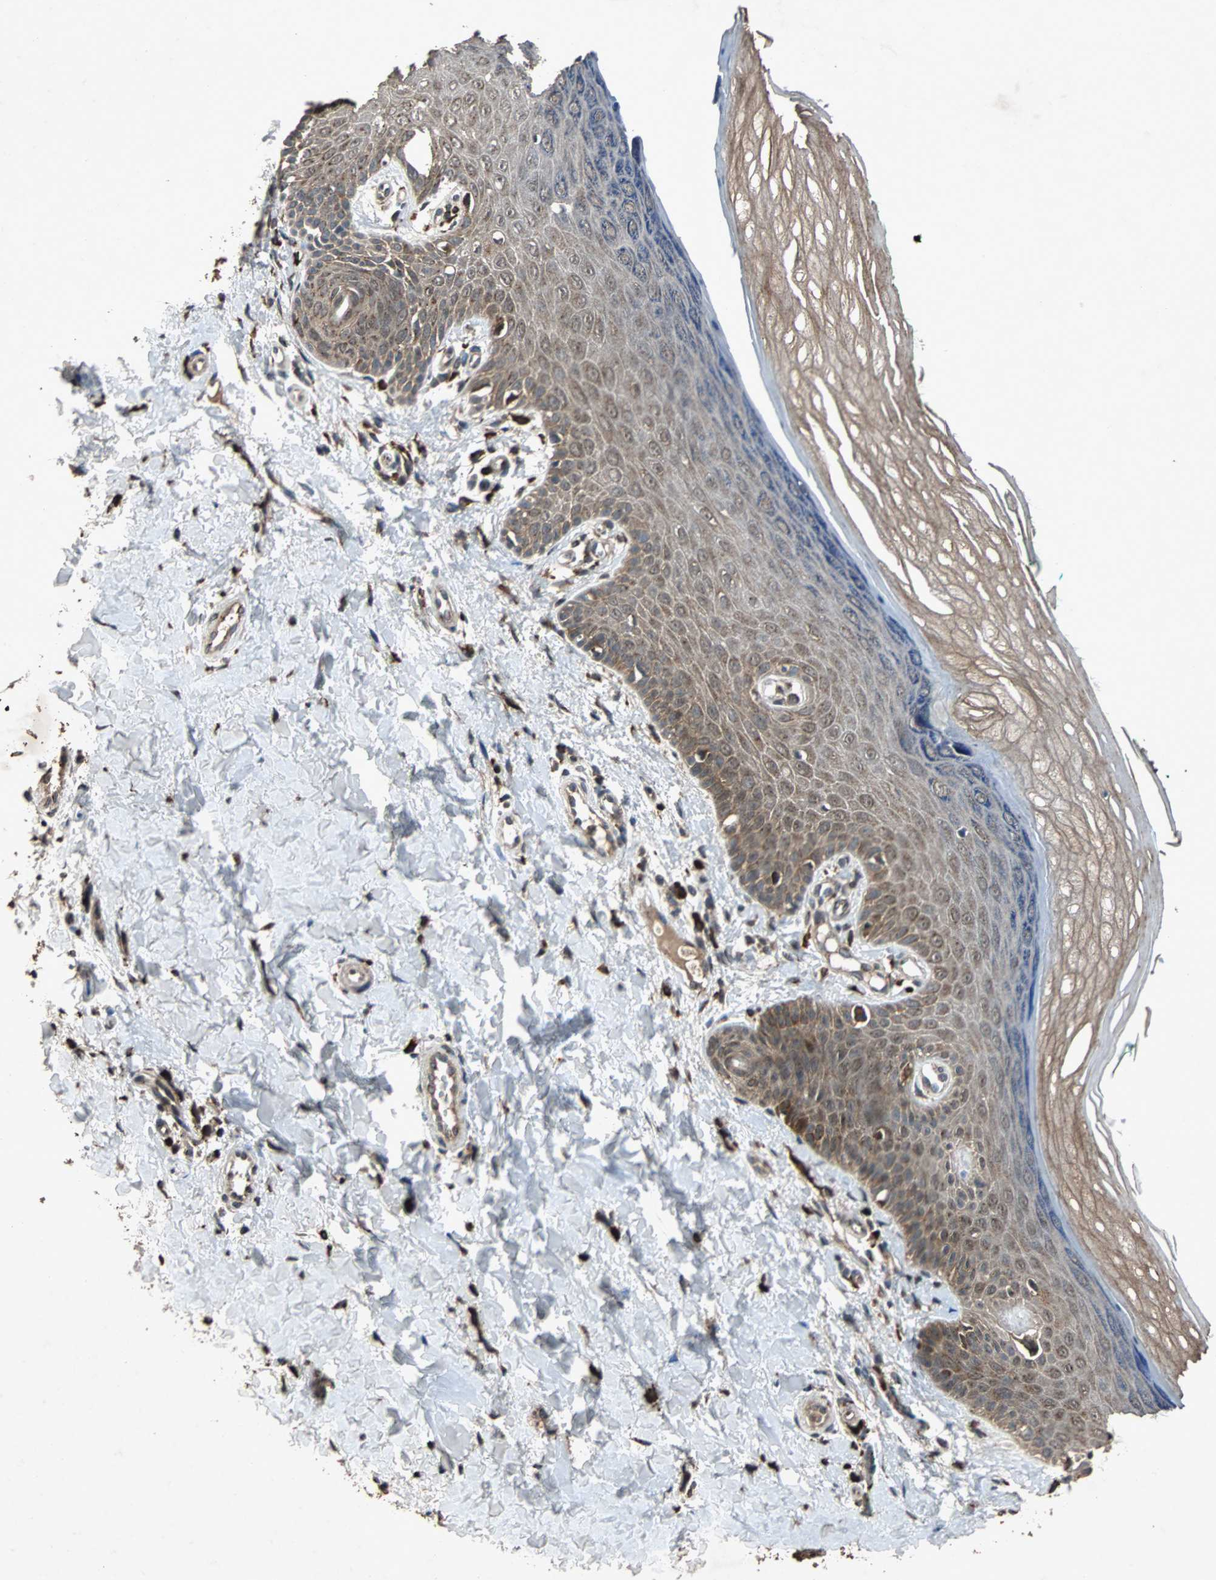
{"staining": {"intensity": "strong", "quantity": ">75%", "location": "cytoplasmic/membranous"}, "tissue": "skin", "cell_type": "Fibroblasts", "image_type": "normal", "snomed": [{"axis": "morphology", "description": "Normal tissue, NOS"}, {"axis": "topography", "description": "Skin"}], "caption": "A brown stain shows strong cytoplasmic/membranous positivity of a protein in fibroblasts of benign human skin.", "gene": "USP31", "patient": {"sex": "male", "age": 26}}